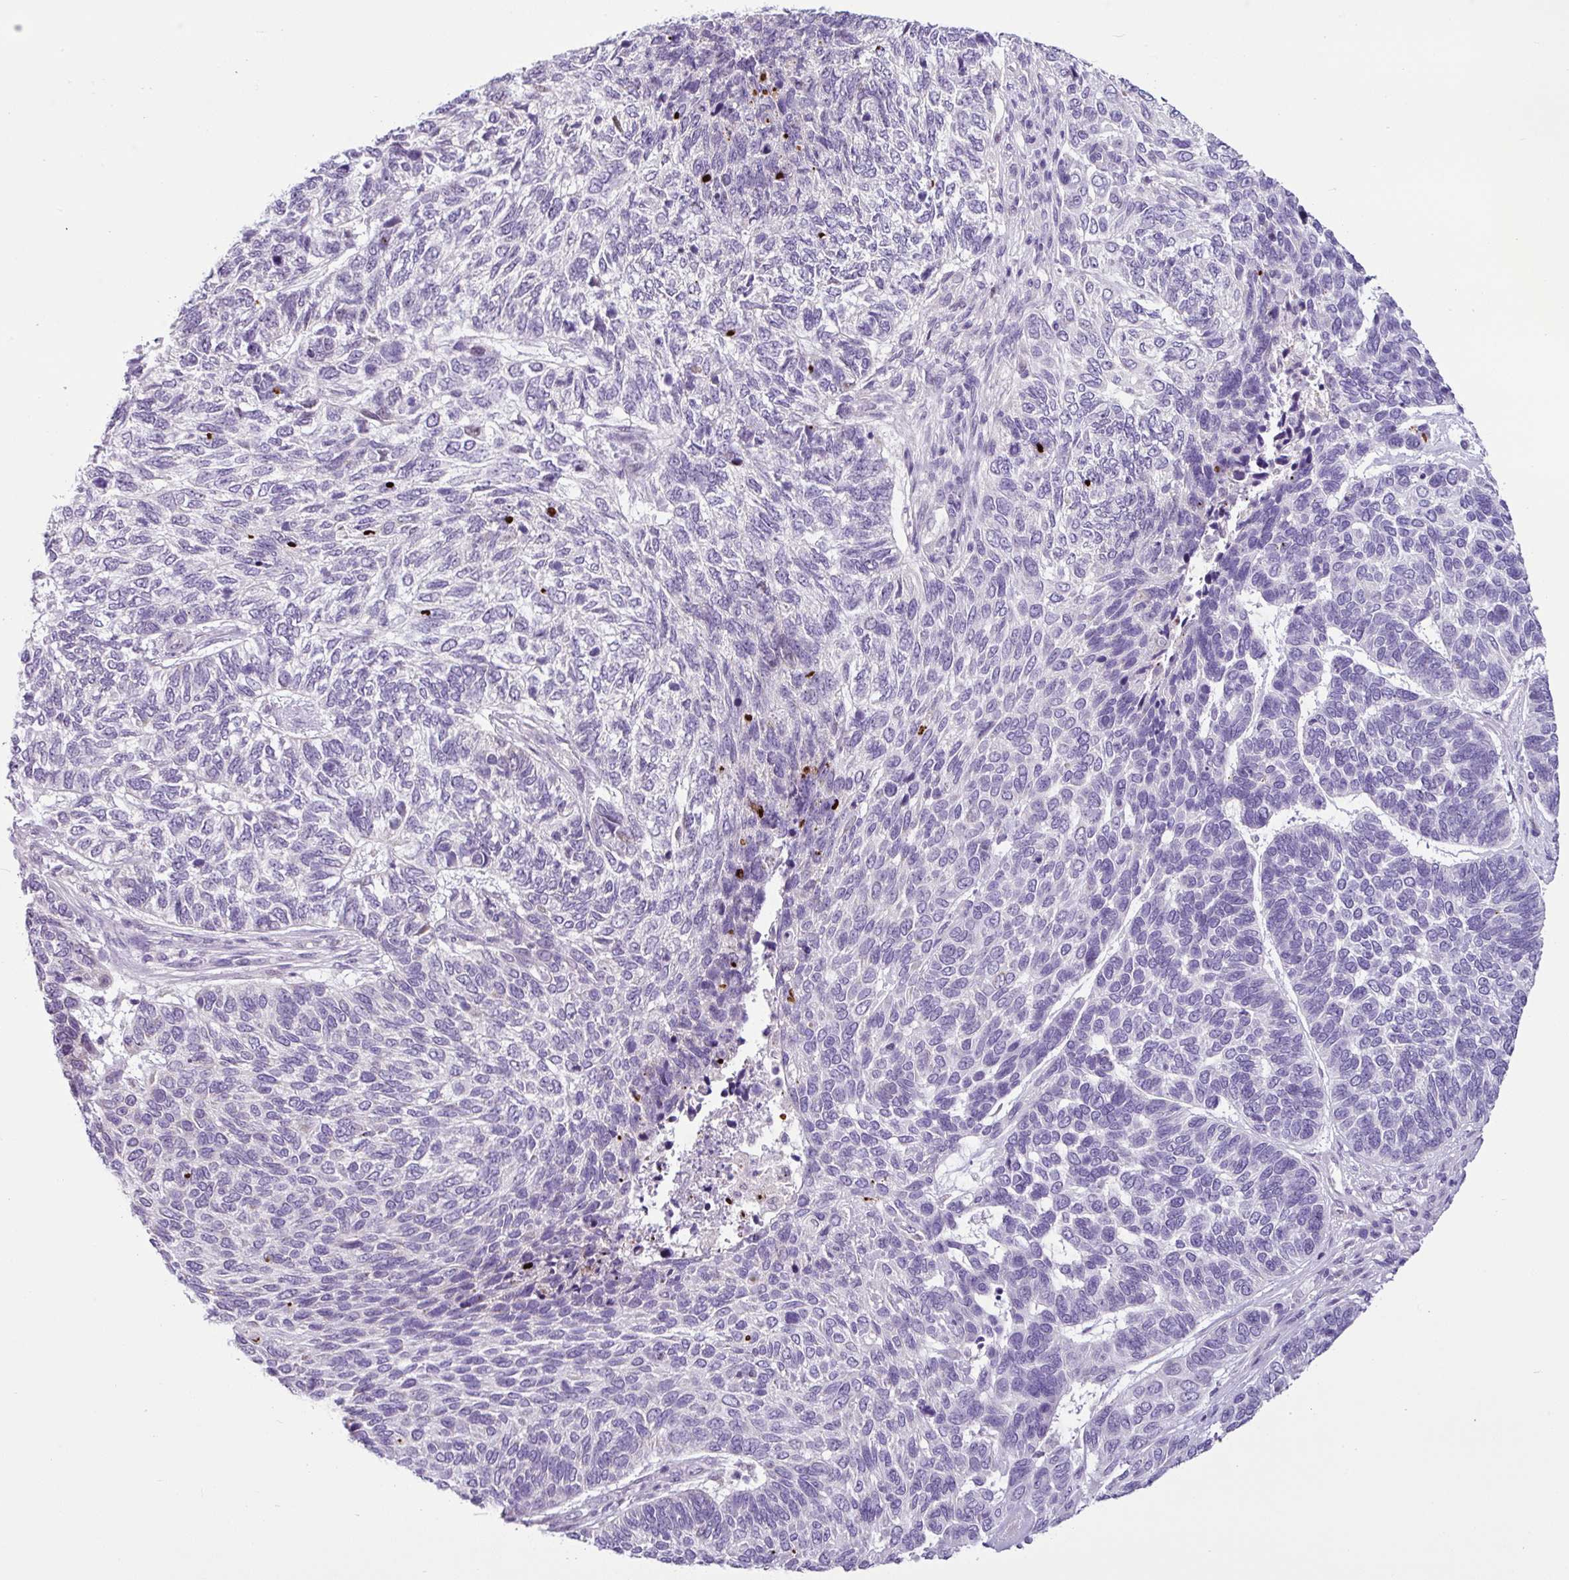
{"staining": {"intensity": "negative", "quantity": "none", "location": "none"}, "tissue": "skin cancer", "cell_type": "Tumor cells", "image_type": "cancer", "snomed": [{"axis": "morphology", "description": "Basal cell carcinoma"}, {"axis": "topography", "description": "Skin"}], "caption": "Skin cancer (basal cell carcinoma) was stained to show a protein in brown. There is no significant staining in tumor cells.", "gene": "HMCN2", "patient": {"sex": "female", "age": 65}}